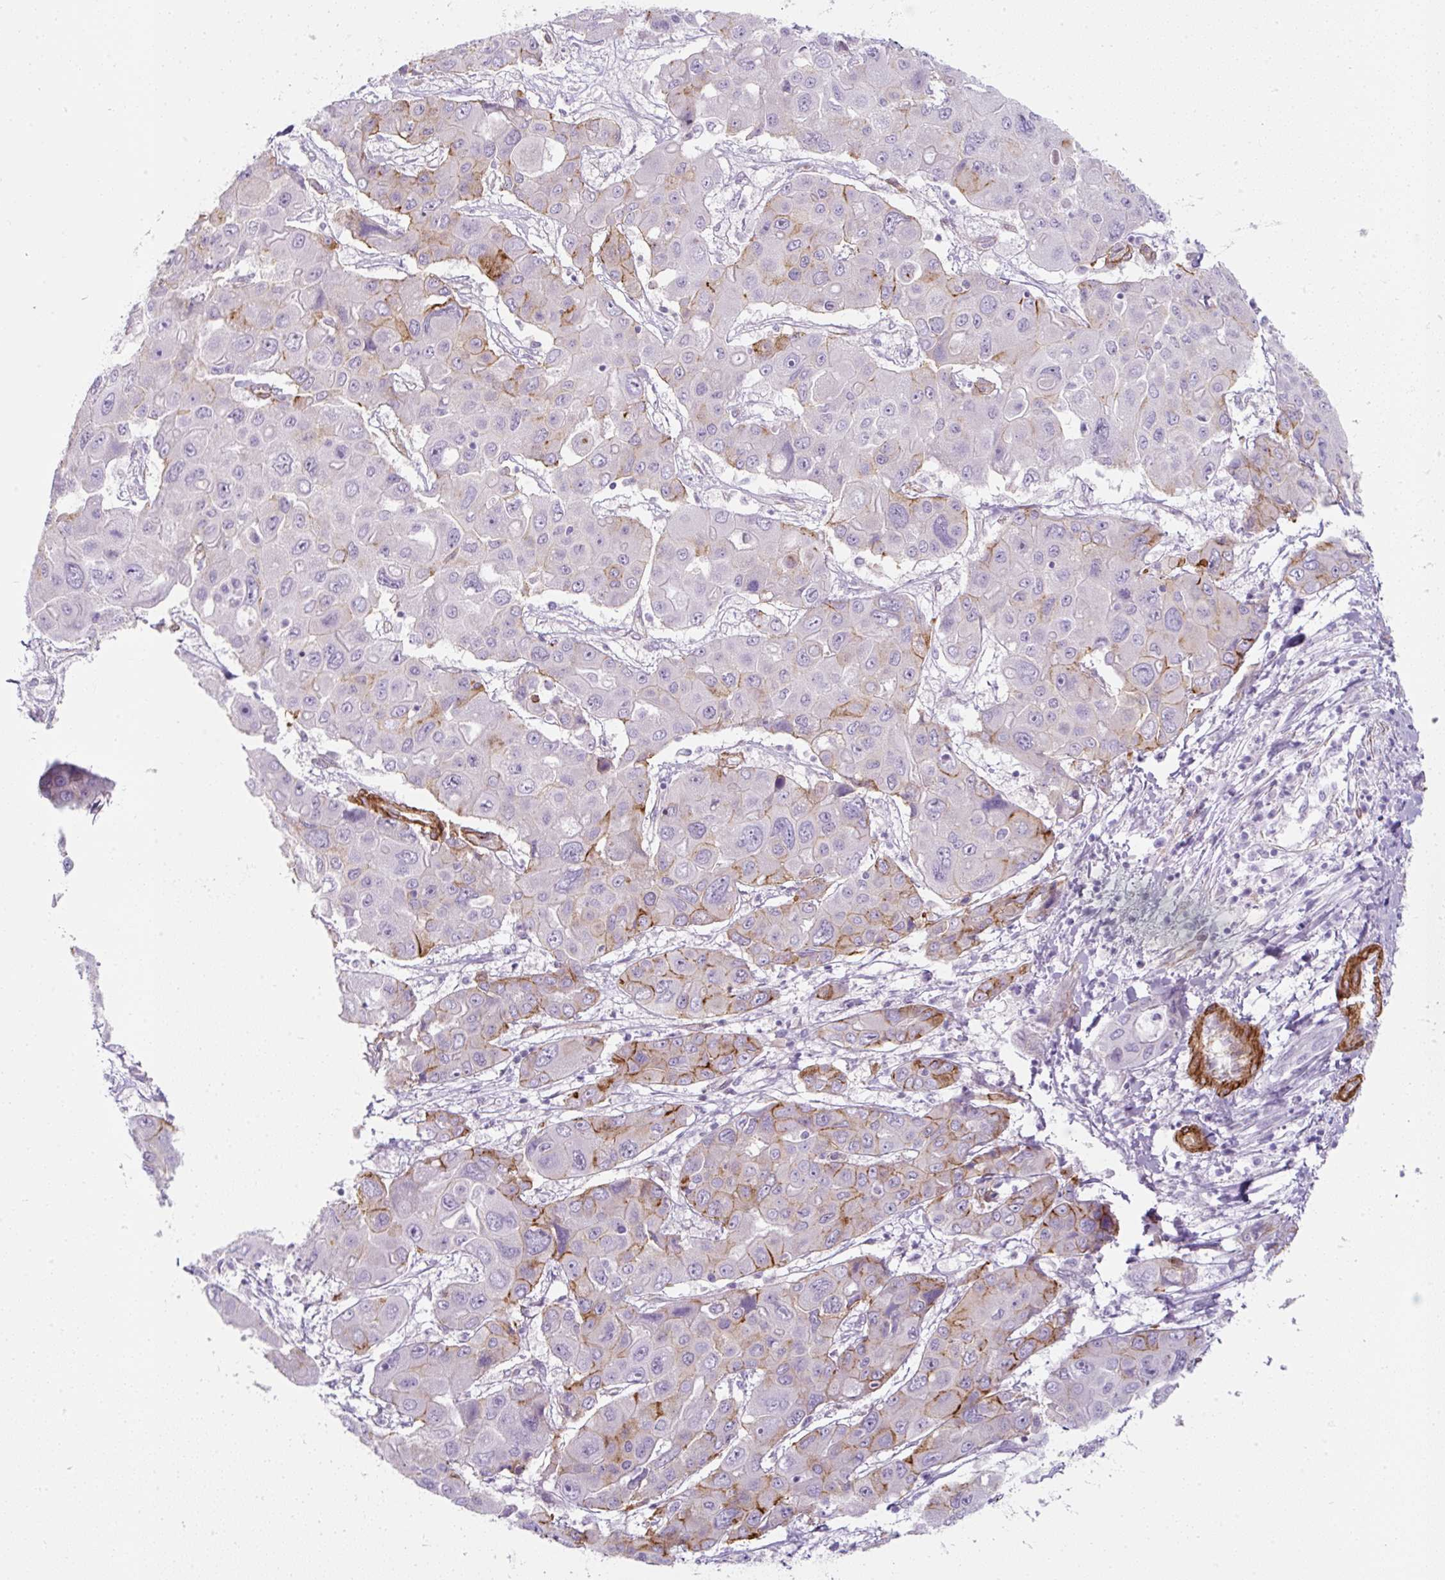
{"staining": {"intensity": "moderate", "quantity": "<25%", "location": "cytoplasmic/membranous"}, "tissue": "liver cancer", "cell_type": "Tumor cells", "image_type": "cancer", "snomed": [{"axis": "morphology", "description": "Cholangiocarcinoma"}, {"axis": "topography", "description": "Liver"}], "caption": "This photomicrograph demonstrates immunohistochemistry staining of human cholangiocarcinoma (liver), with low moderate cytoplasmic/membranous staining in about <25% of tumor cells.", "gene": "CAVIN3", "patient": {"sex": "male", "age": 67}}